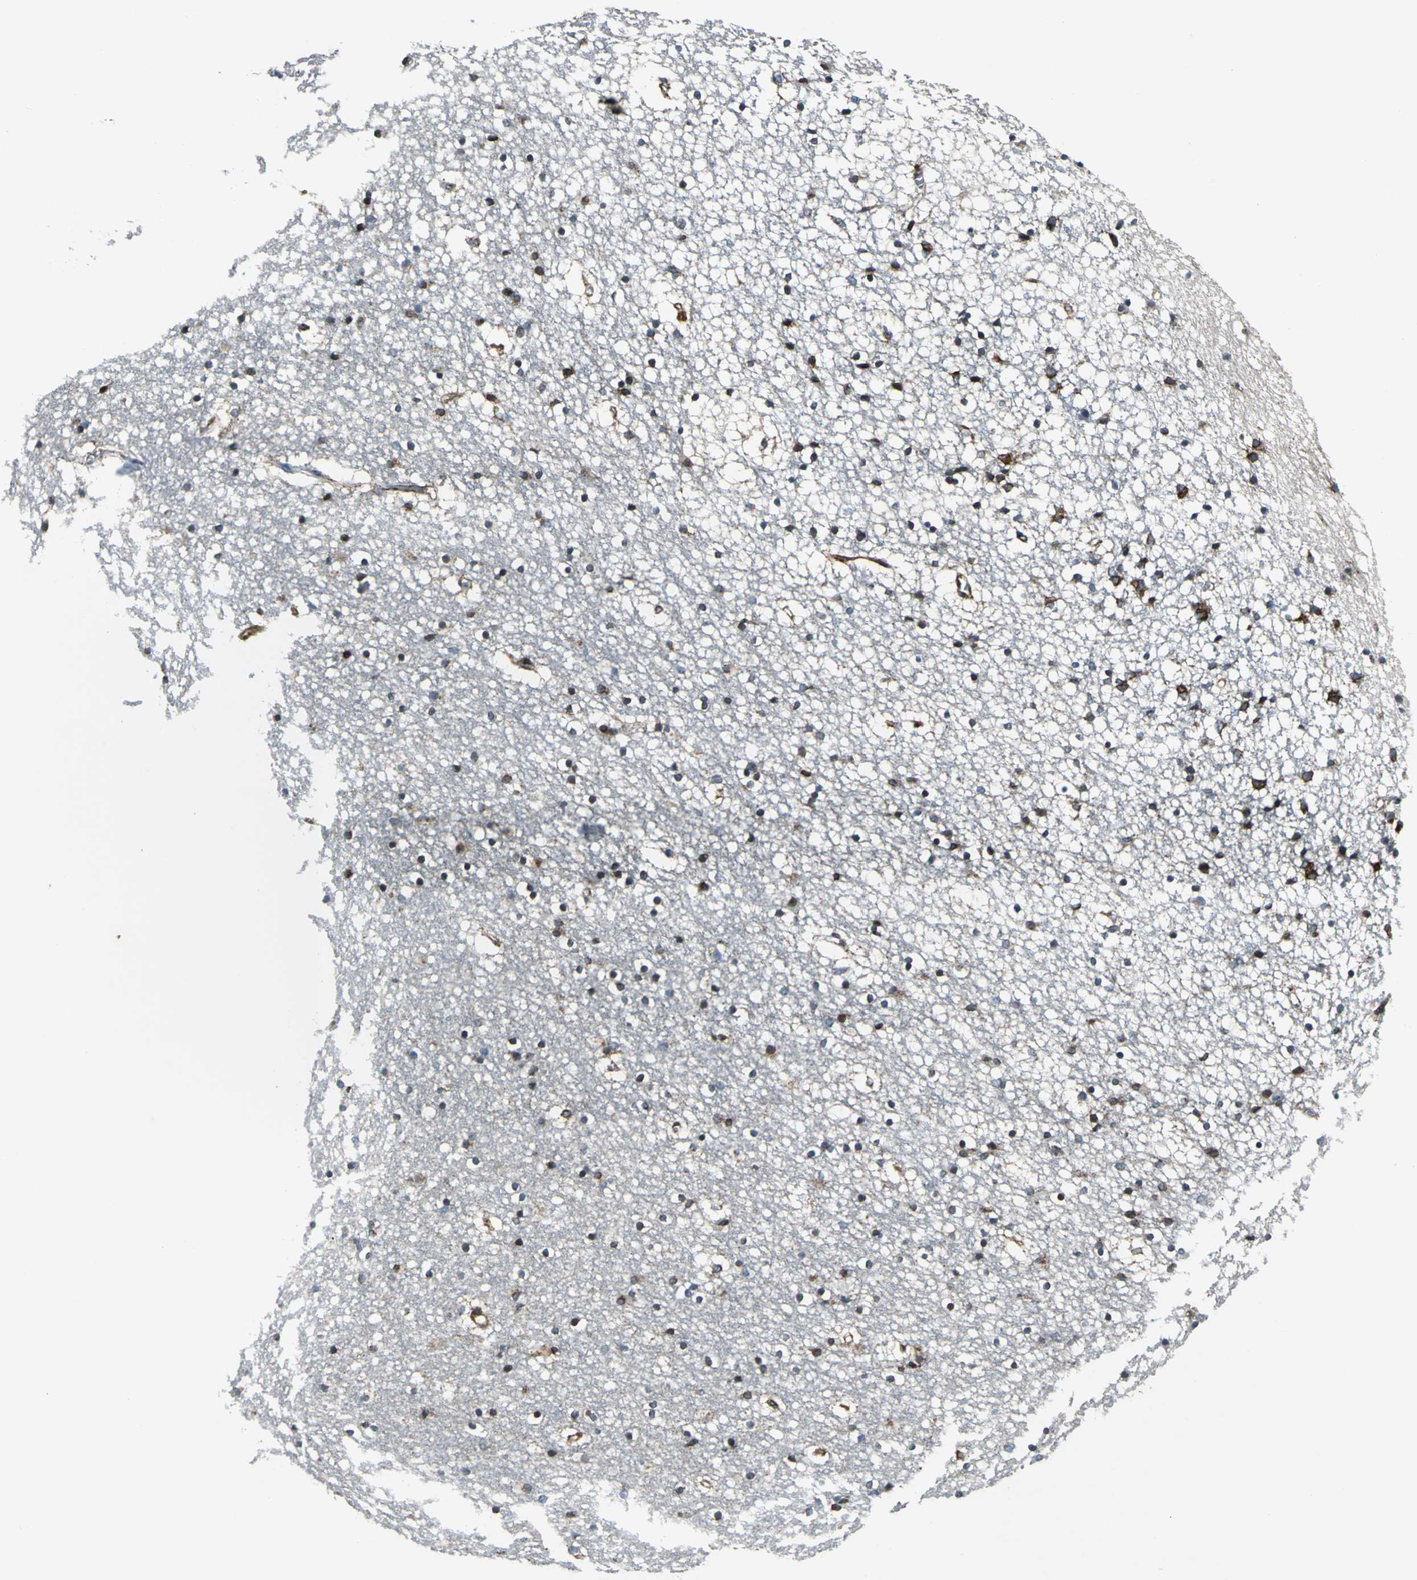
{"staining": {"intensity": "moderate", "quantity": "25%-75%", "location": "cytoplasmic/membranous,nuclear"}, "tissue": "caudate", "cell_type": "Glial cells", "image_type": "normal", "snomed": [{"axis": "morphology", "description": "Normal tissue, NOS"}, {"axis": "topography", "description": "Lateral ventricle wall"}], "caption": "Brown immunohistochemical staining in normal human caudate exhibits moderate cytoplasmic/membranous,nuclear staining in approximately 25%-75% of glial cells.", "gene": "HTATIP2", "patient": {"sex": "male", "age": 45}}